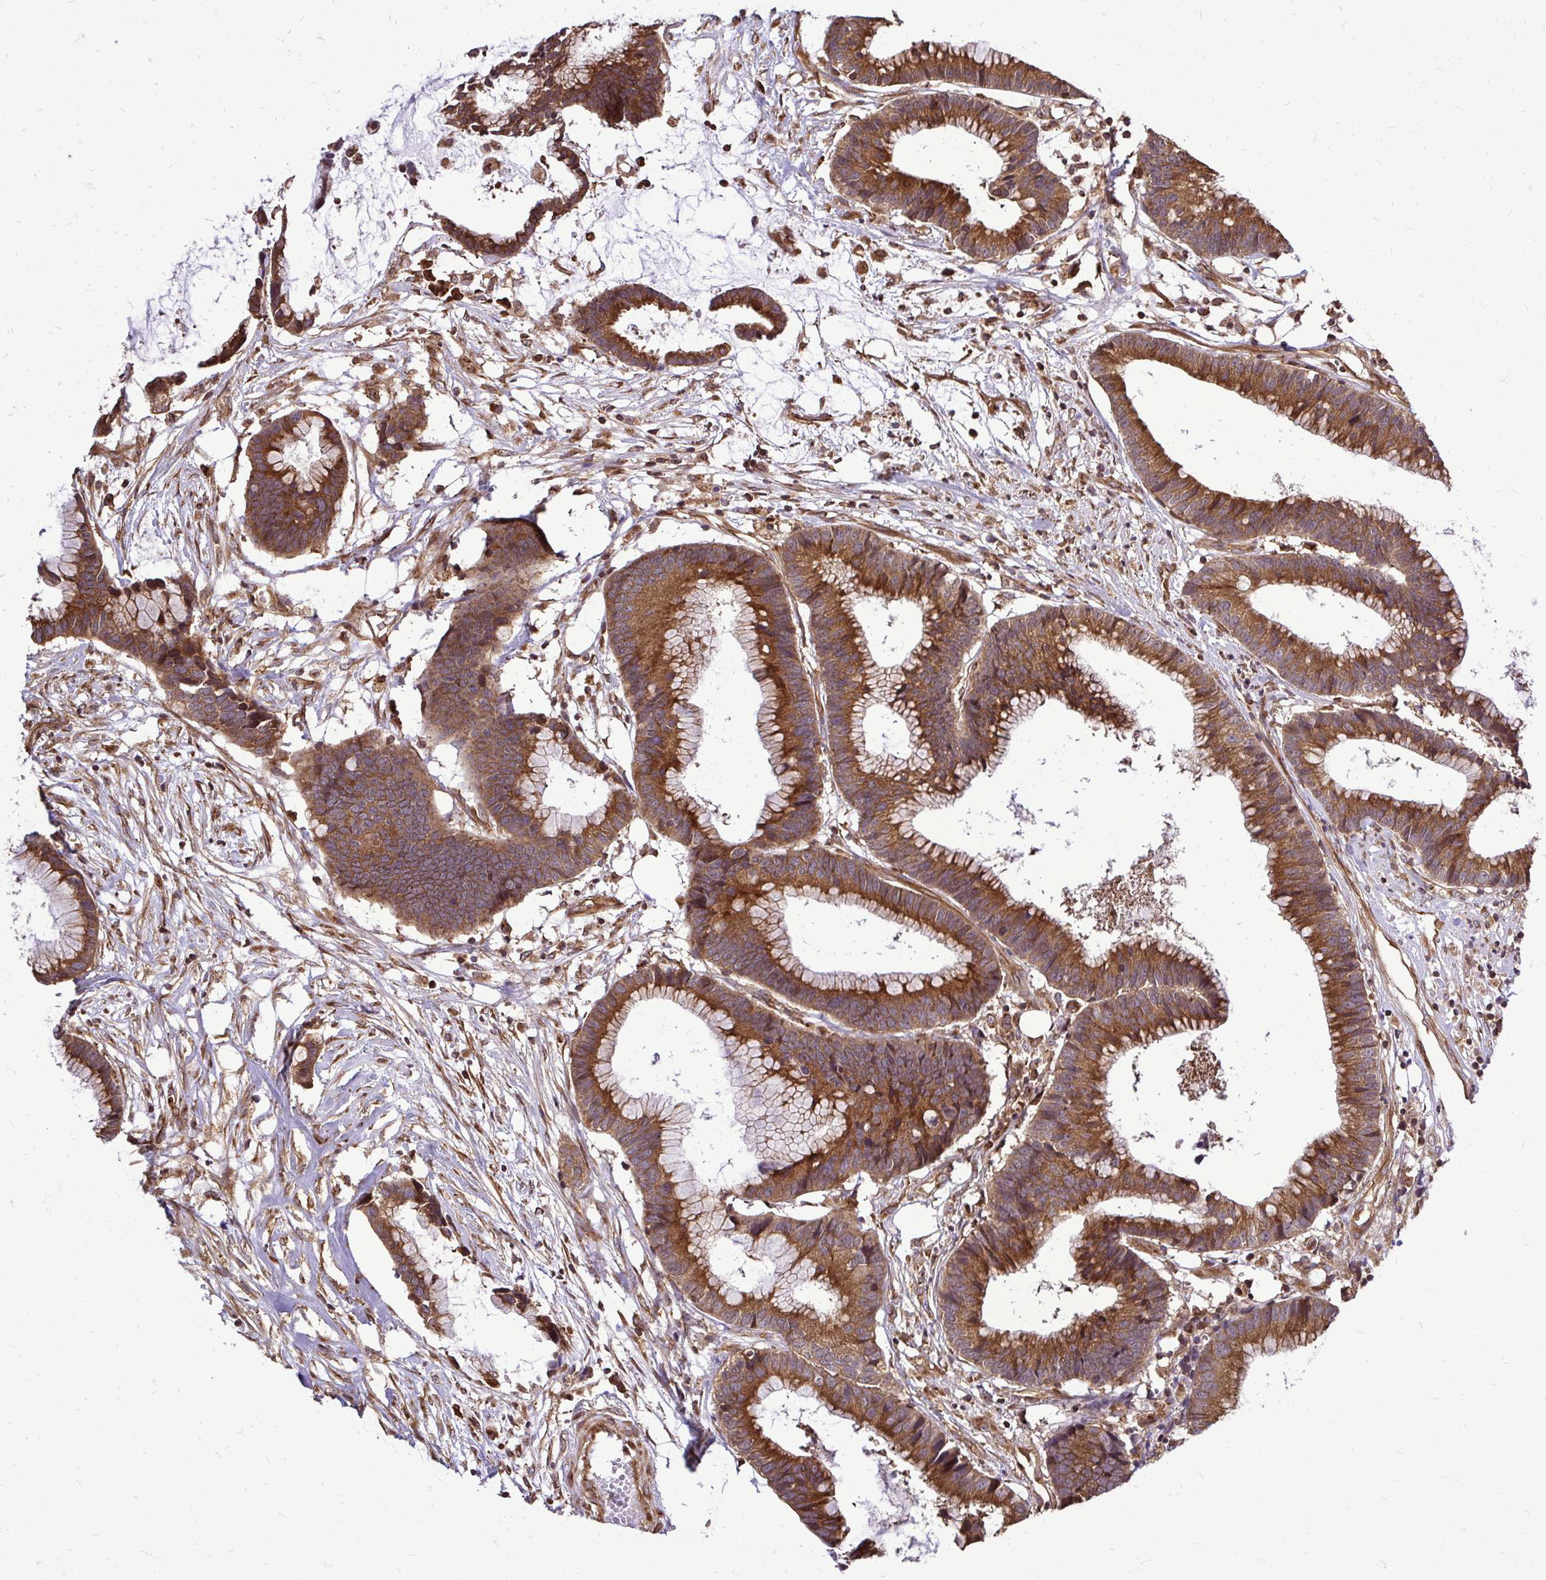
{"staining": {"intensity": "moderate", "quantity": ">75%", "location": "cytoplasmic/membranous"}, "tissue": "colorectal cancer", "cell_type": "Tumor cells", "image_type": "cancer", "snomed": [{"axis": "morphology", "description": "Adenocarcinoma, NOS"}, {"axis": "topography", "description": "Colon"}], "caption": "This micrograph exhibits adenocarcinoma (colorectal) stained with immunohistochemistry (IHC) to label a protein in brown. The cytoplasmic/membranous of tumor cells show moderate positivity for the protein. Nuclei are counter-stained blue.", "gene": "FMR1", "patient": {"sex": "female", "age": 78}}